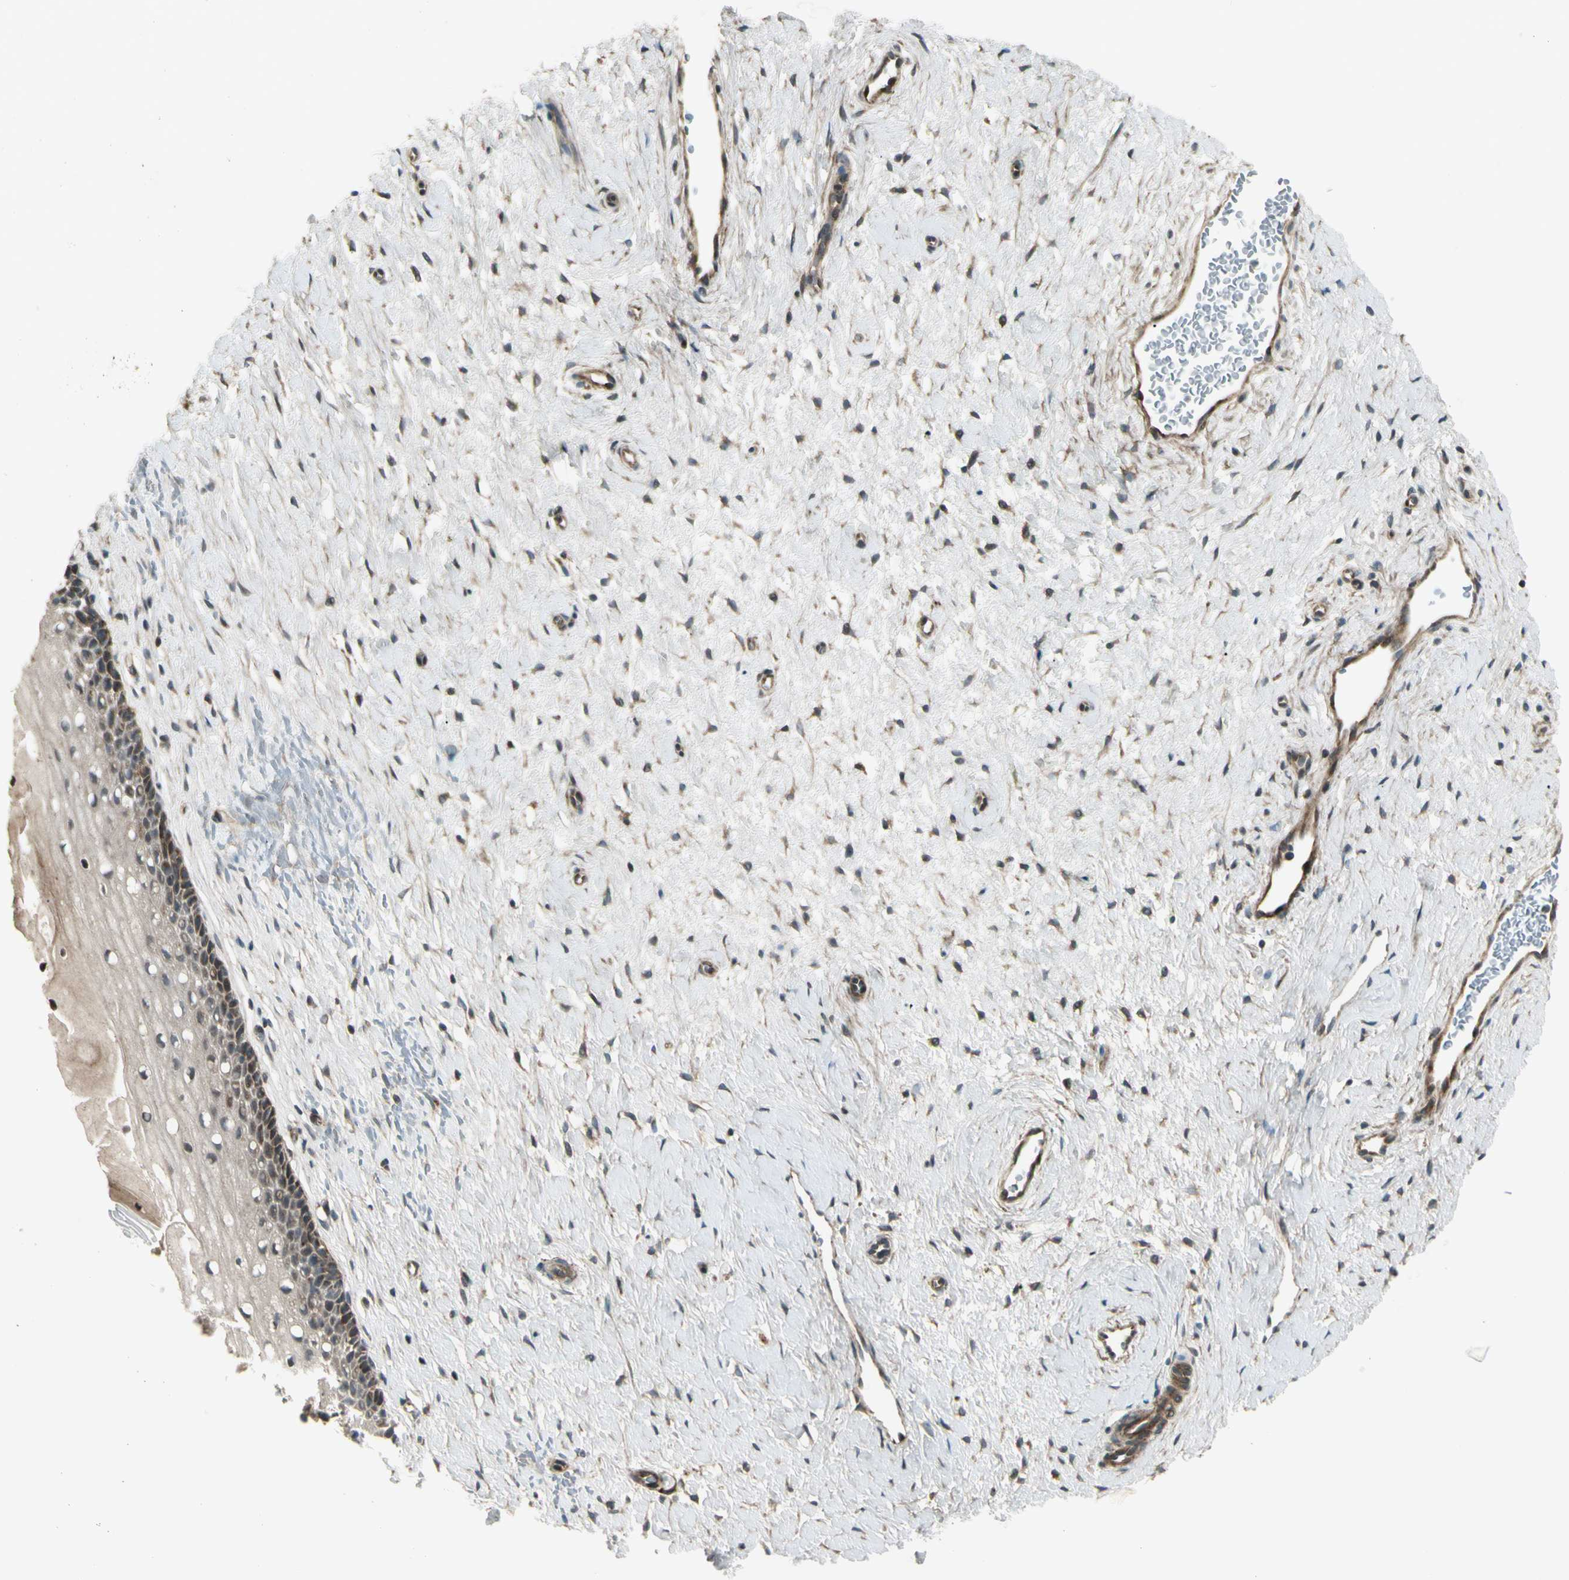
{"staining": {"intensity": "moderate", "quantity": "25%-75%", "location": "cytoplasmic/membranous,nuclear"}, "tissue": "cervix", "cell_type": "Squamous epithelial cells", "image_type": "normal", "snomed": [{"axis": "morphology", "description": "Normal tissue, NOS"}, {"axis": "topography", "description": "Cervix"}], "caption": "Protein staining exhibits moderate cytoplasmic/membranous,nuclear positivity in approximately 25%-75% of squamous epithelial cells in benign cervix.", "gene": "OSTM1", "patient": {"sex": "female", "age": 39}}